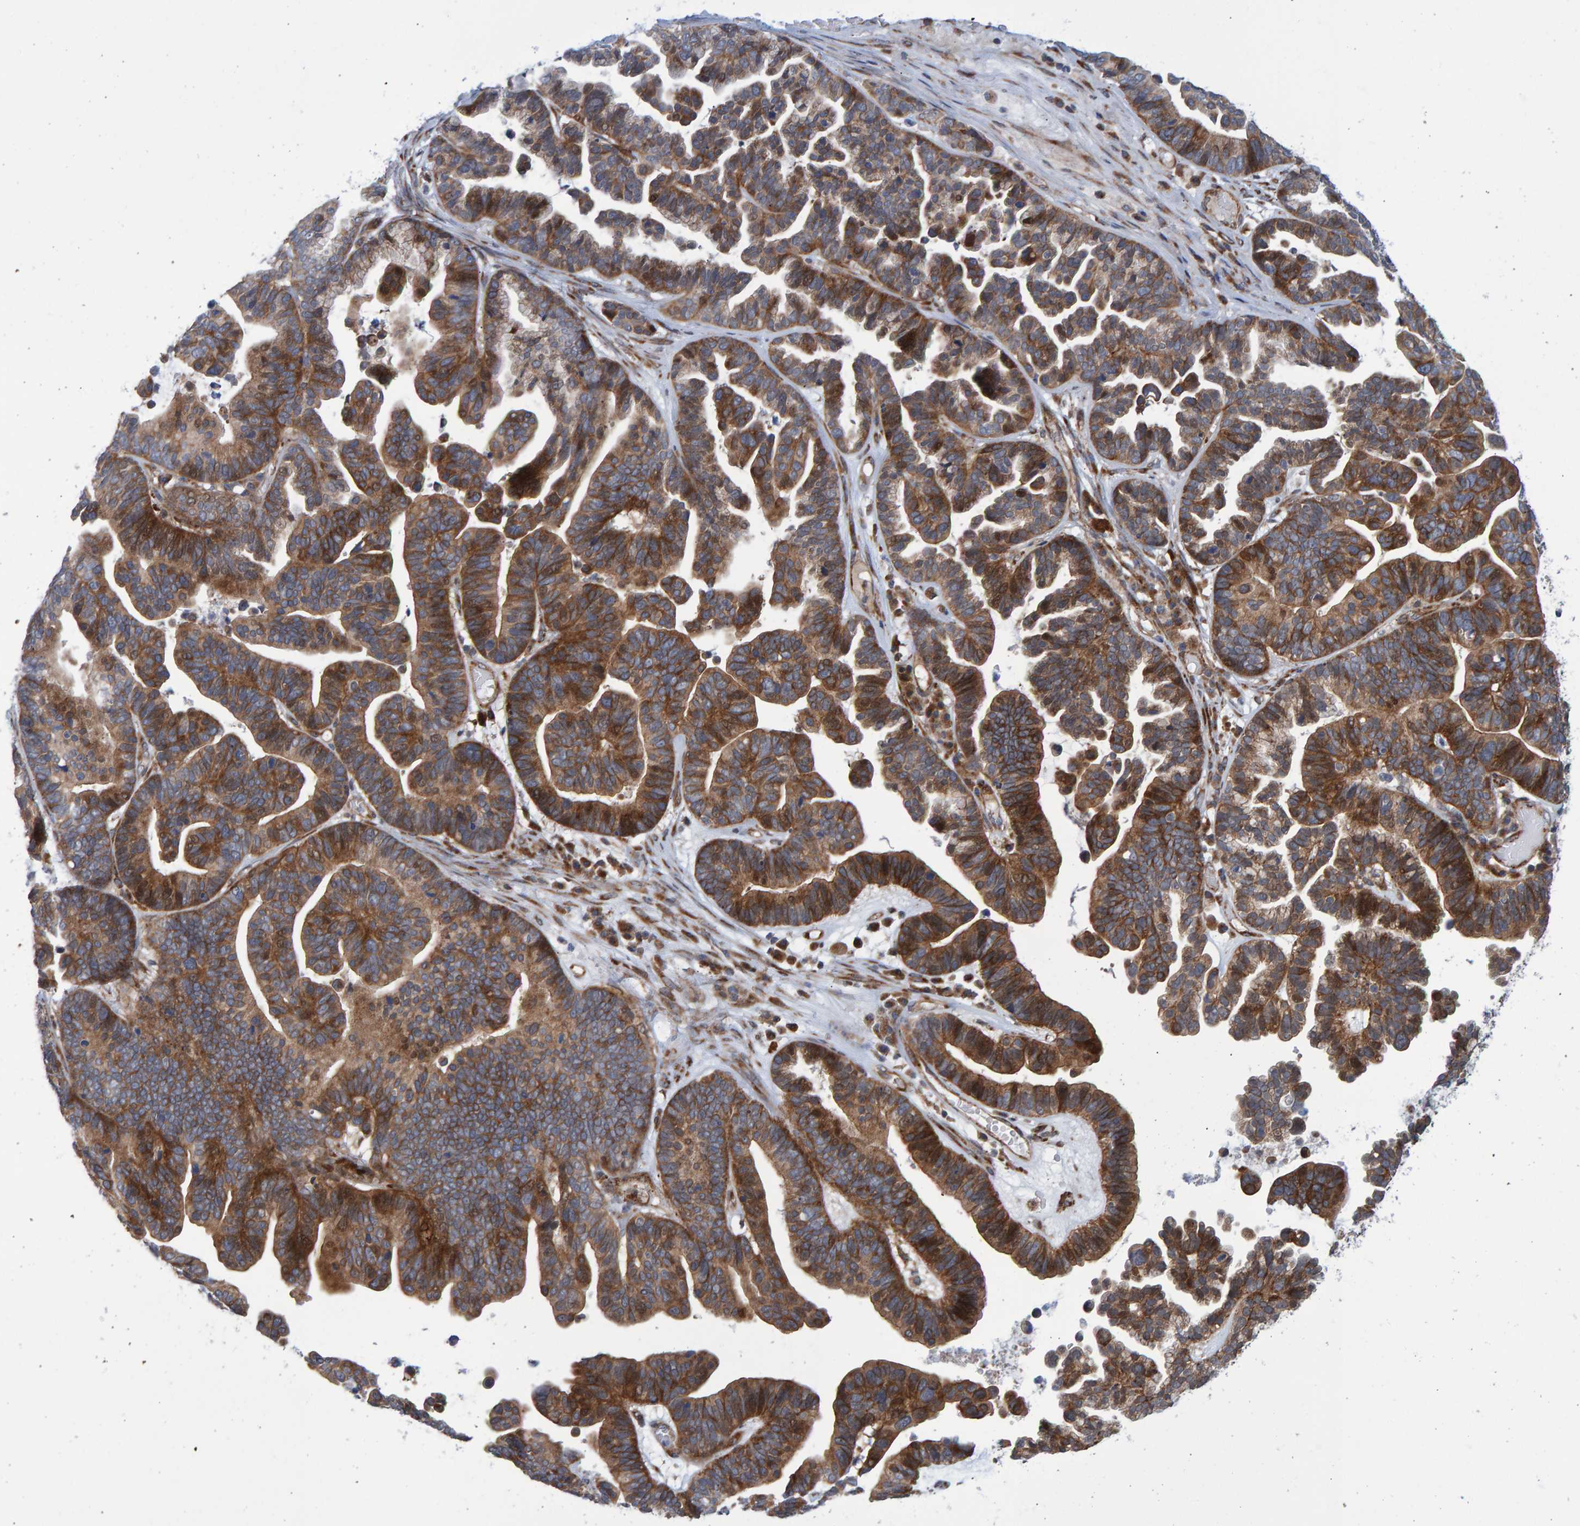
{"staining": {"intensity": "strong", "quantity": ">75%", "location": "cytoplasmic/membranous"}, "tissue": "ovarian cancer", "cell_type": "Tumor cells", "image_type": "cancer", "snomed": [{"axis": "morphology", "description": "Cystadenocarcinoma, serous, NOS"}, {"axis": "topography", "description": "Ovary"}], "caption": "Immunohistochemical staining of human ovarian cancer shows high levels of strong cytoplasmic/membranous protein positivity in approximately >75% of tumor cells. (DAB (3,3'-diaminobenzidine) IHC with brightfield microscopy, high magnification).", "gene": "LRBA", "patient": {"sex": "female", "age": 56}}